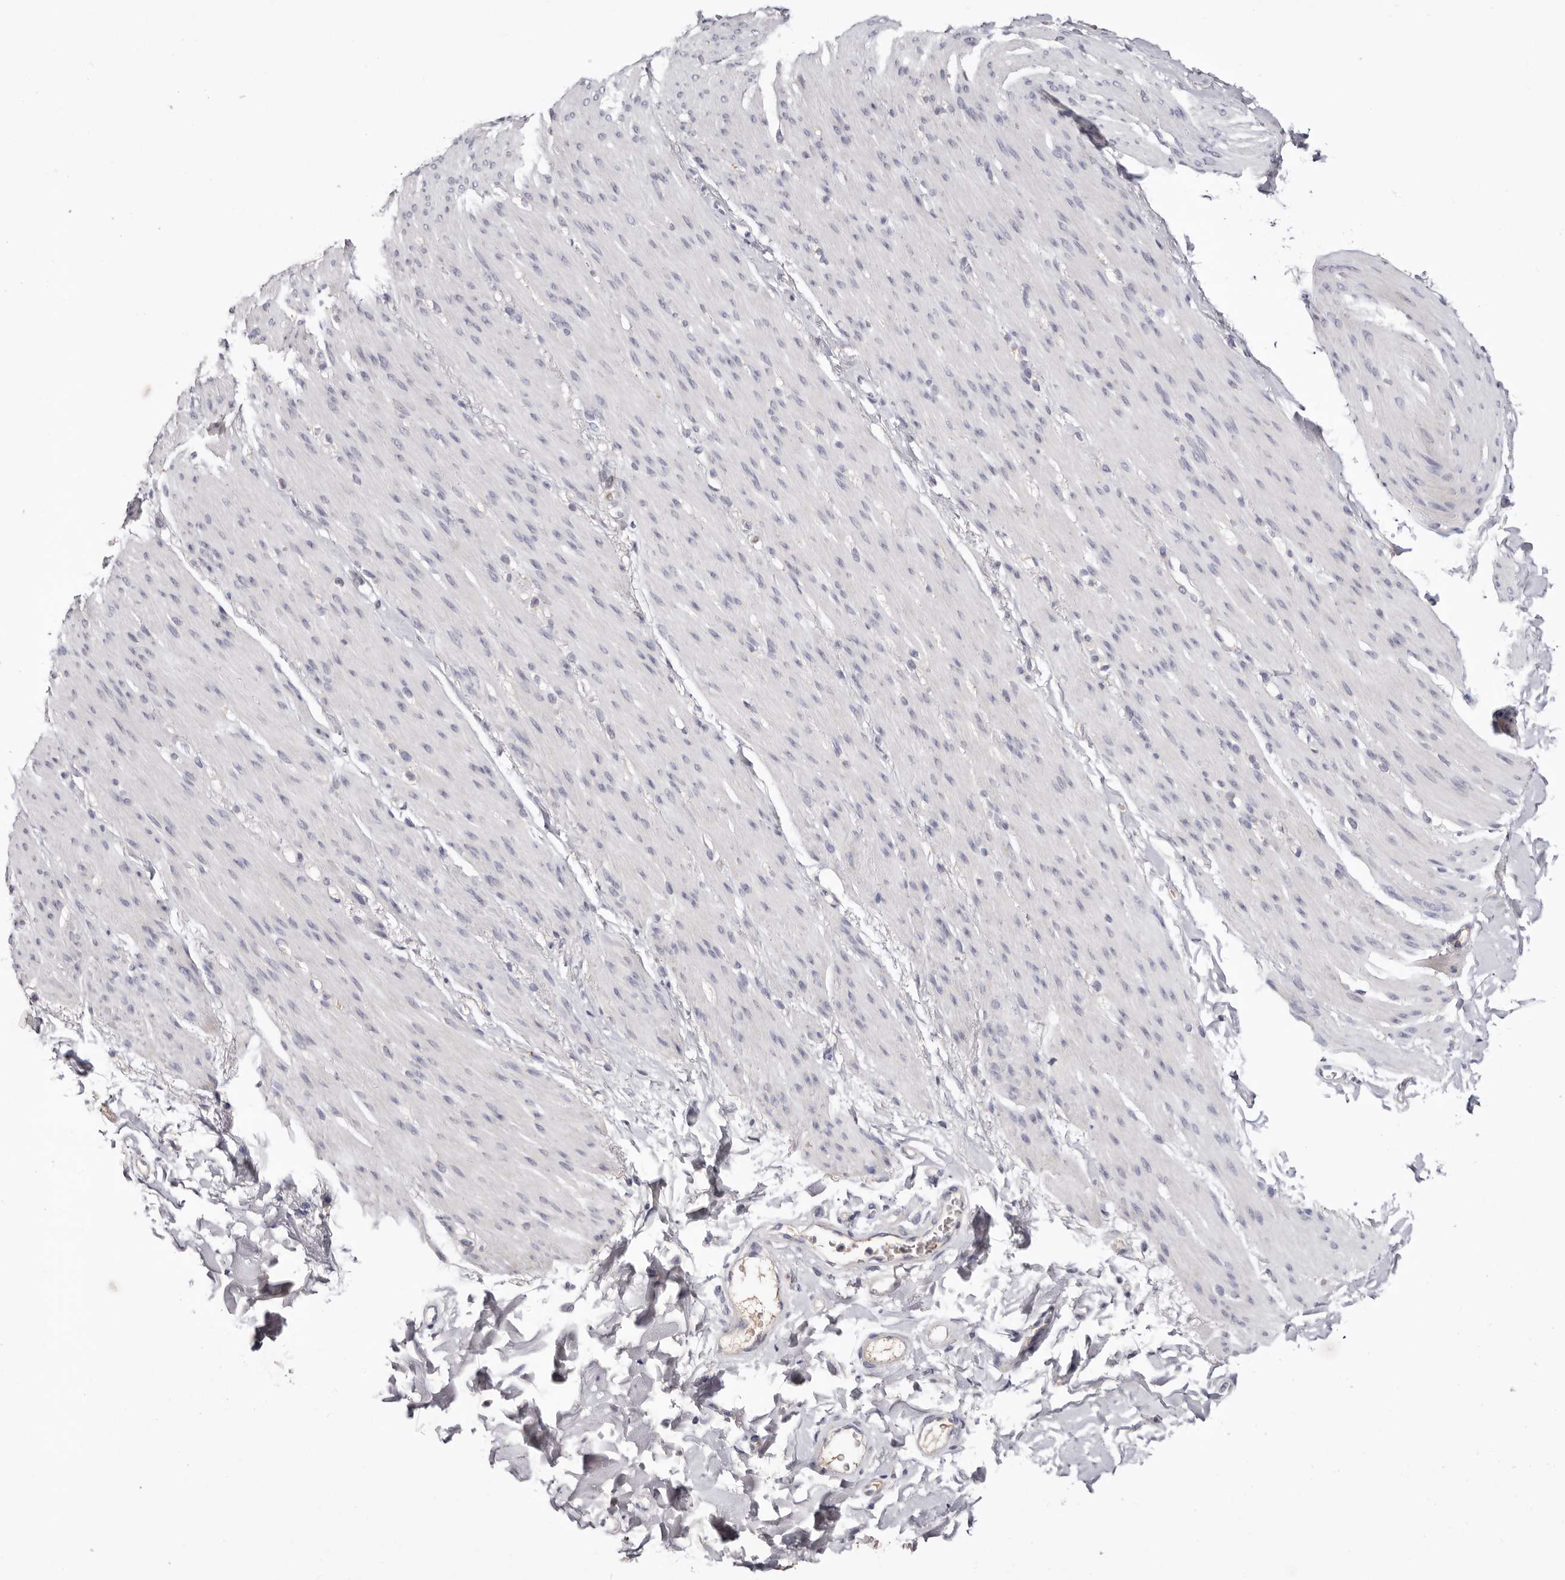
{"staining": {"intensity": "negative", "quantity": "none", "location": "none"}, "tissue": "smooth muscle", "cell_type": "Smooth muscle cells", "image_type": "normal", "snomed": [{"axis": "morphology", "description": "Normal tissue, NOS"}, {"axis": "topography", "description": "Colon"}, {"axis": "topography", "description": "Peripheral nerve tissue"}], "caption": "The immunohistochemistry (IHC) micrograph has no significant expression in smooth muscle cells of smooth muscle.", "gene": "LMLN", "patient": {"sex": "female", "age": 61}}